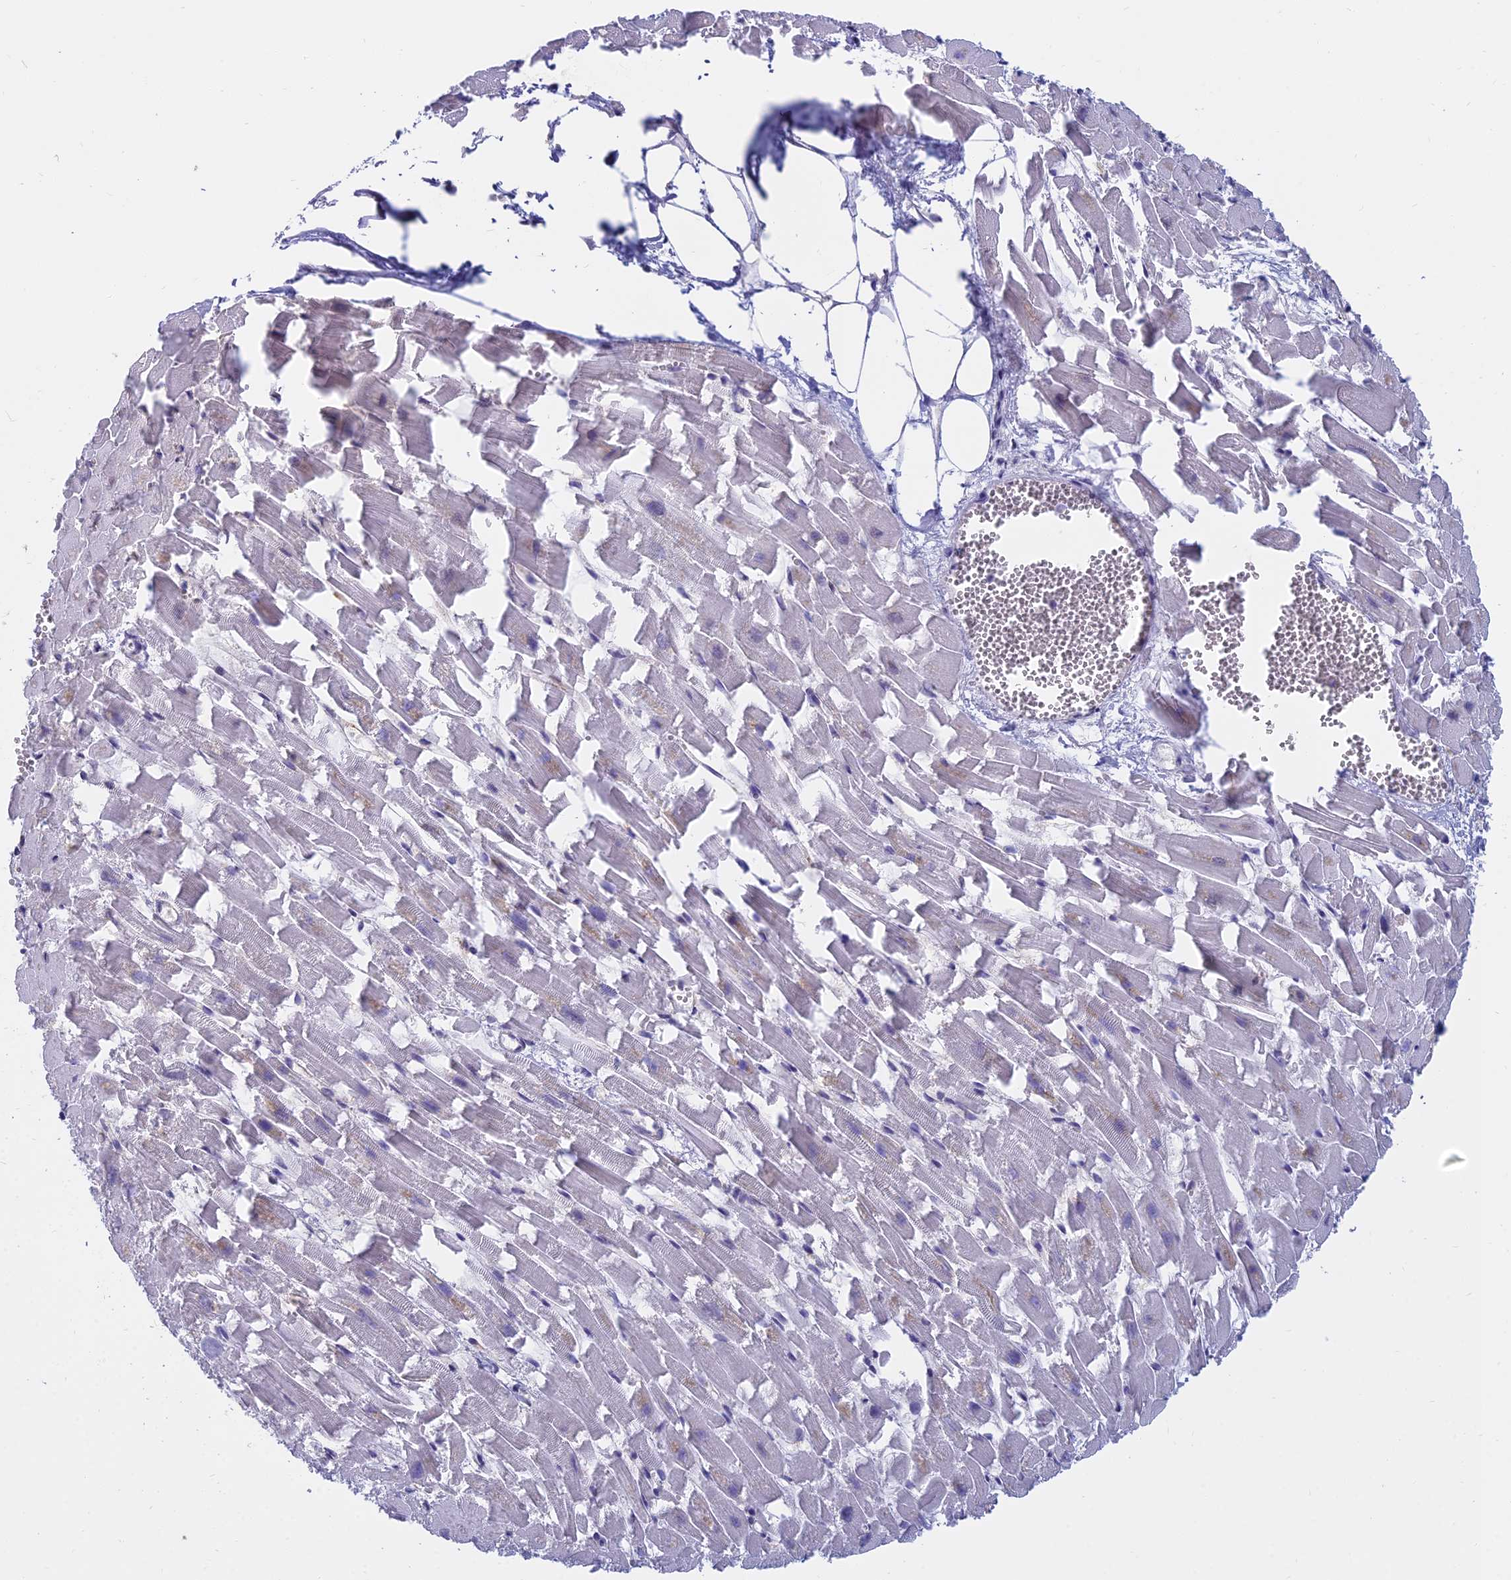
{"staining": {"intensity": "moderate", "quantity": "<25%", "location": "nuclear"}, "tissue": "heart muscle", "cell_type": "Cardiomyocytes", "image_type": "normal", "snomed": [{"axis": "morphology", "description": "Normal tissue, NOS"}, {"axis": "topography", "description": "Heart"}], "caption": "IHC staining of benign heart muscle, which exhibits low levels of moderate nuclear staining in about <25% of cardiomyocytes indicating moderate nuclear protein positivity. The staining was performed using DAB (3,3'-diaminobenzidine) (brown) for protein detection and nuclei were counterstained in hematoxylin (blue).", "gene": "SRSF7", "patient": {"sex": "female", "age": 64}}